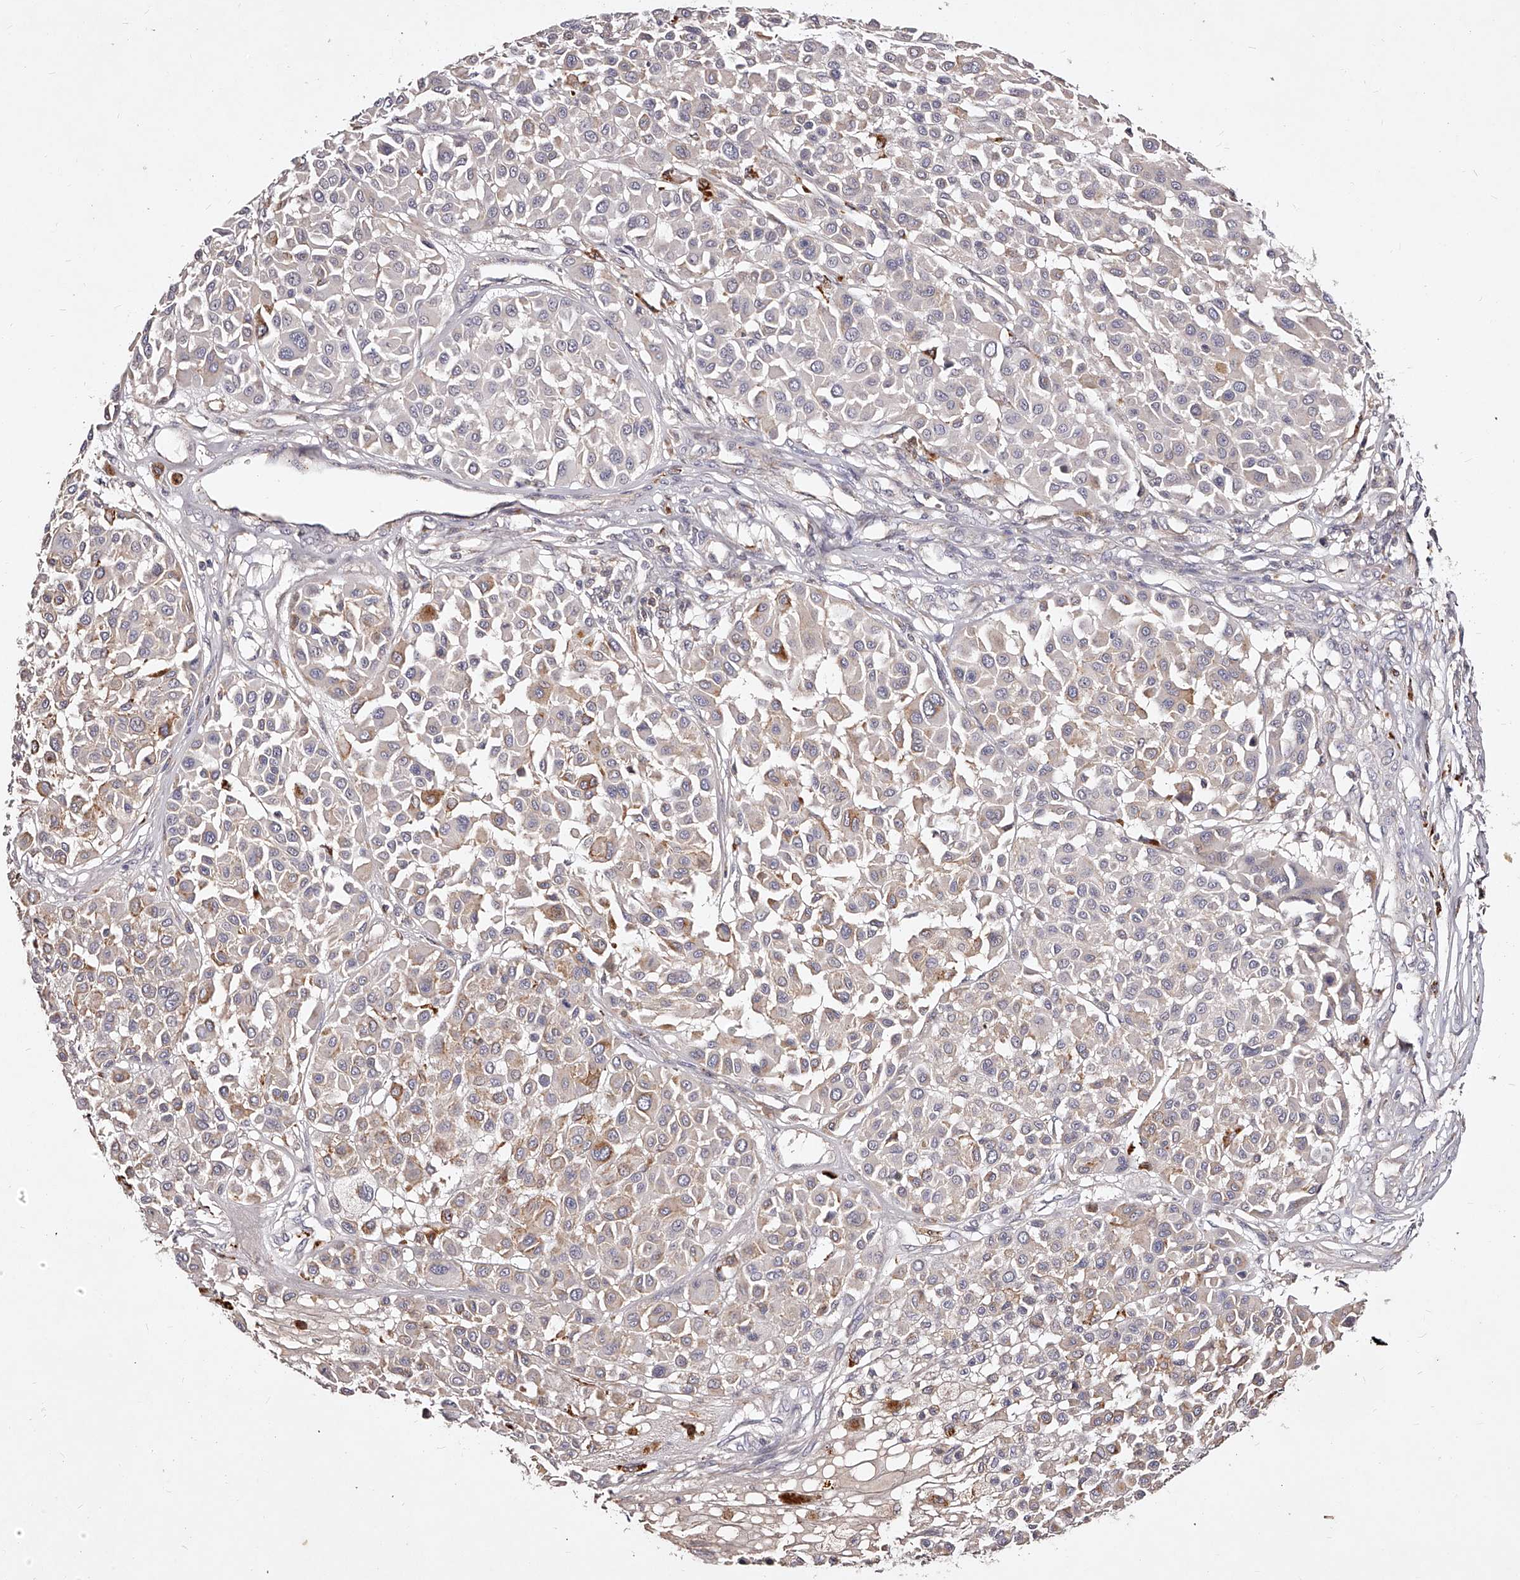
{"staining": {"intensity": "weak", "quantity": "<25%", "location": "cytoplasmic/membranous"}, "tissue": "melanoma", "cell_type": "Tumor cells", "image_type": "cancer", "snomed": [{"axis": "morphology", "description": "Malignant melanoma, Metastatic site"}, {"axis": "topography", "description": "Soft tissue"}], "caption": "DAB immunohistochemical staining of human melanoma shows no significant staining in tumor cells.", "gene": "PHACTR1", "patient": {"sex": "male", "age": 41}}